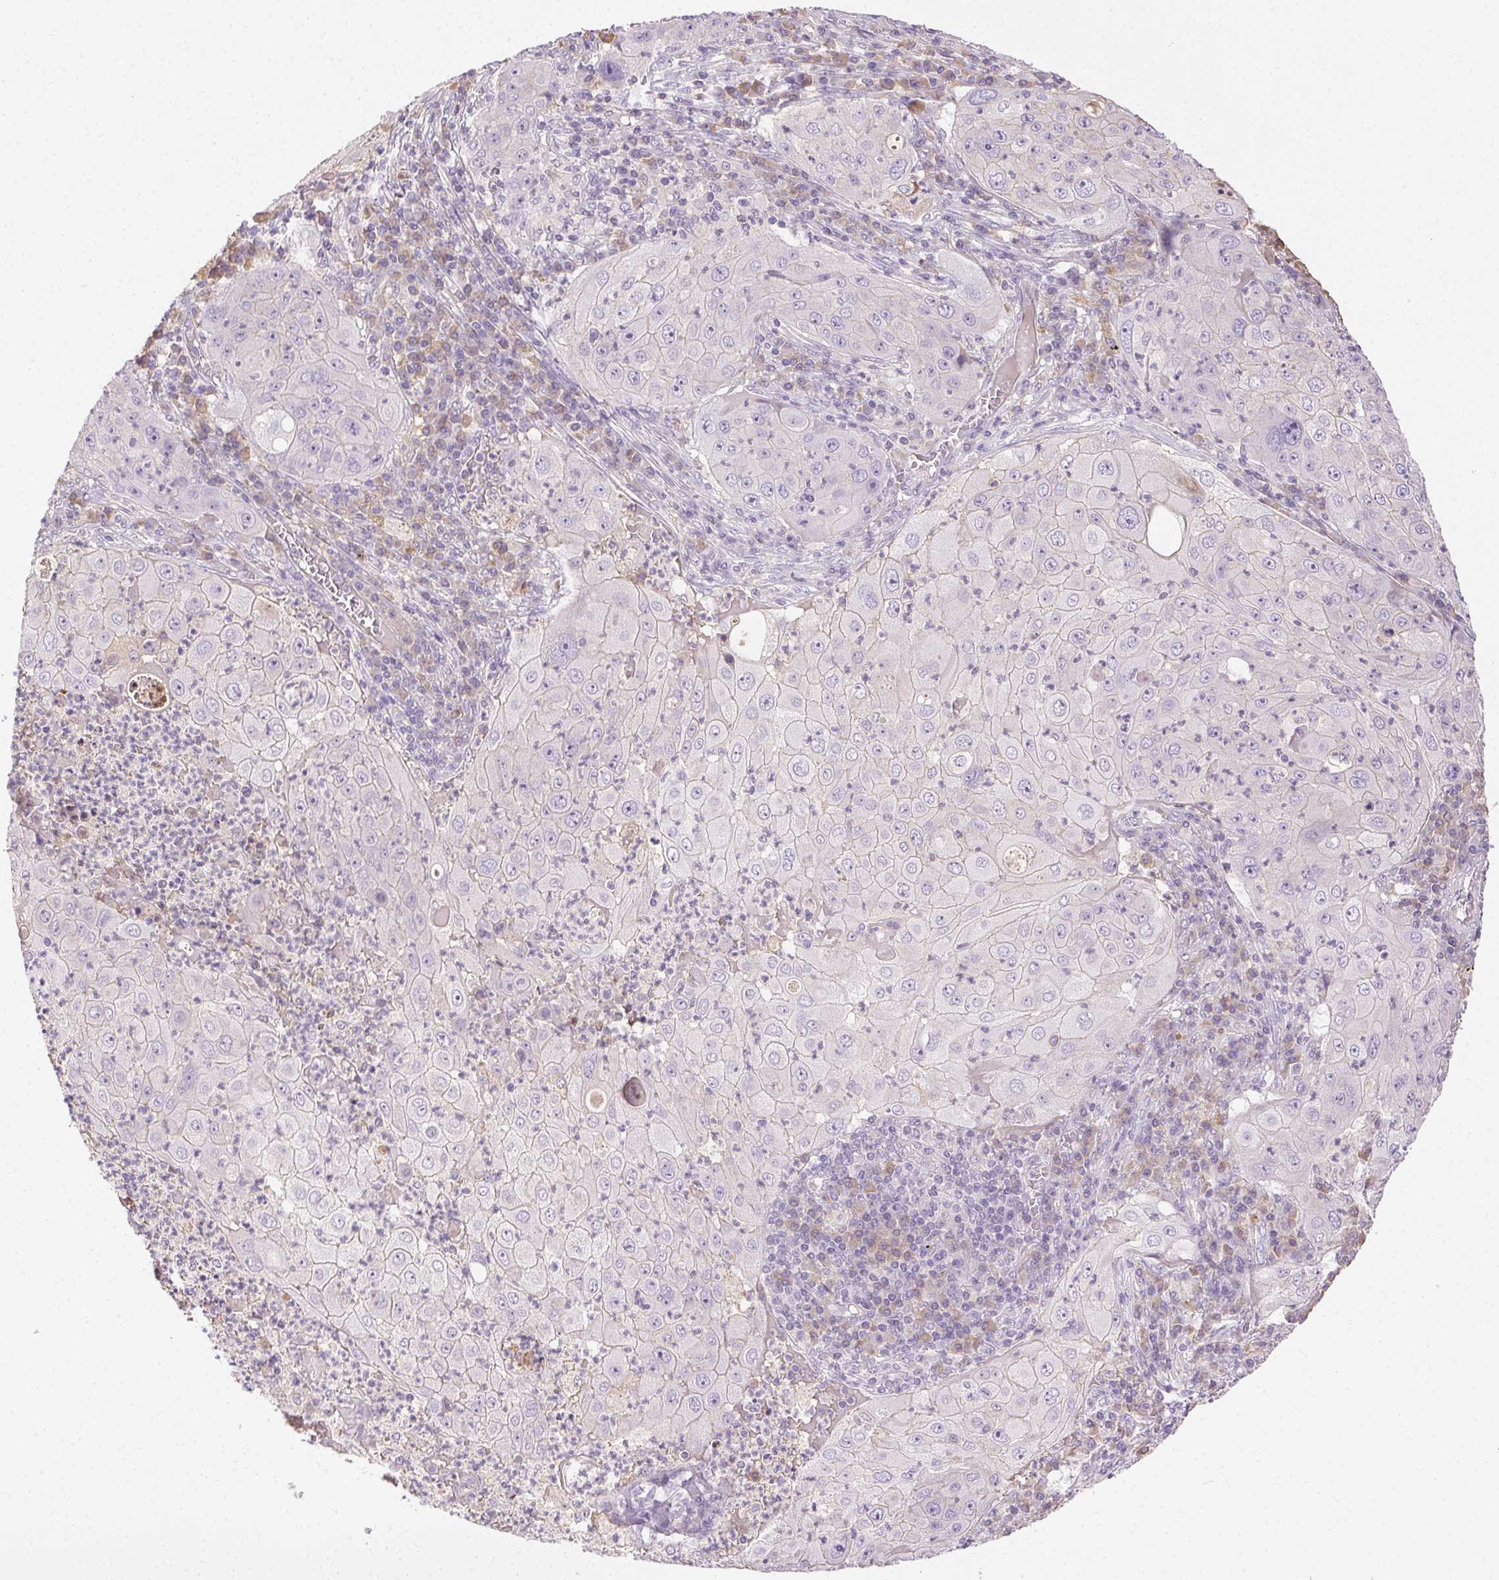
{"staining": {"intensity": "negative", "quantity": "none", "location": "none"}, "tissue": "lung cancer", "cell_type": "Tumor cells", "image_type": "cancer", "snomed": [{"axis": "morphology", "description": "Squamous cell carcinoma, NOS"}, {"axis": "topography", "description": "Lung"}], "caption": "This is a photomicrograph of immunohistochemistry (IHC) staining of lung cancer, which shows no expression in tumor cells.", "gene": "BPIFB2", "patient": {"sex": "female", "age": 59}}